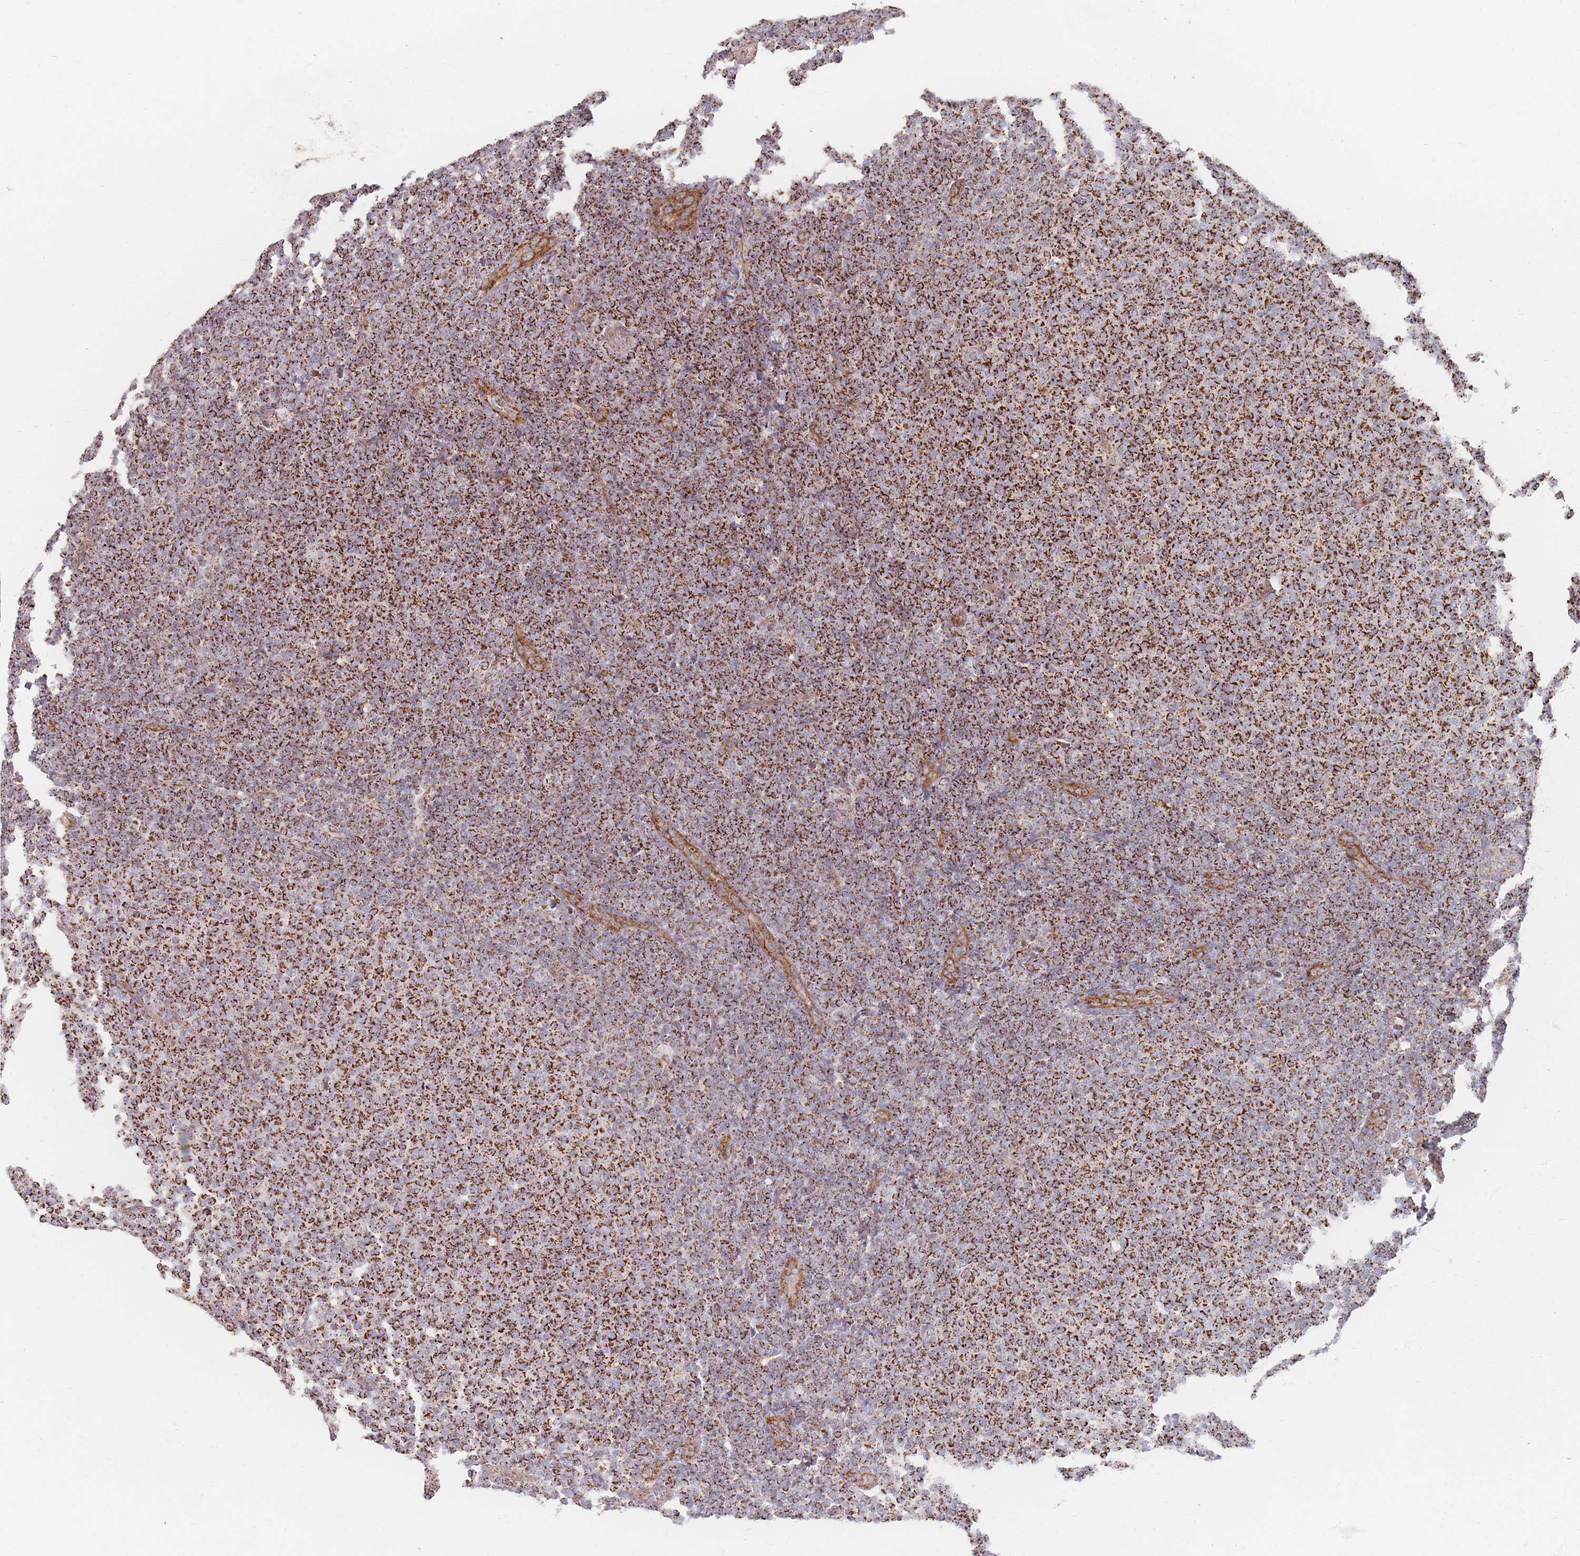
{"staining": {"intensity": "strong", "quantity": ">75%", "location": "cytoplasmic/membranous"}, "tissue": "lymphoma", "cell_type": "Tumor cells", "image_type": "cancer", "snomed": [{"axis": "morphology", "description": "Malignant lymphoma, non-Hodgkin's type, Low grade"}, {"axis": "topography", "description": "Lymph node"}], "caption": "Lymphoma stained with DAB immunohistochemistry (IHC) demonstrates high levels of strong cytoplasmic/membranous staining in about >75% of tumor cells. (brown staining indicates protein expression, while blue staining denotes nuclei).", "gene": "ESRP2", "patient": {"sex": "male", "age": 66}}